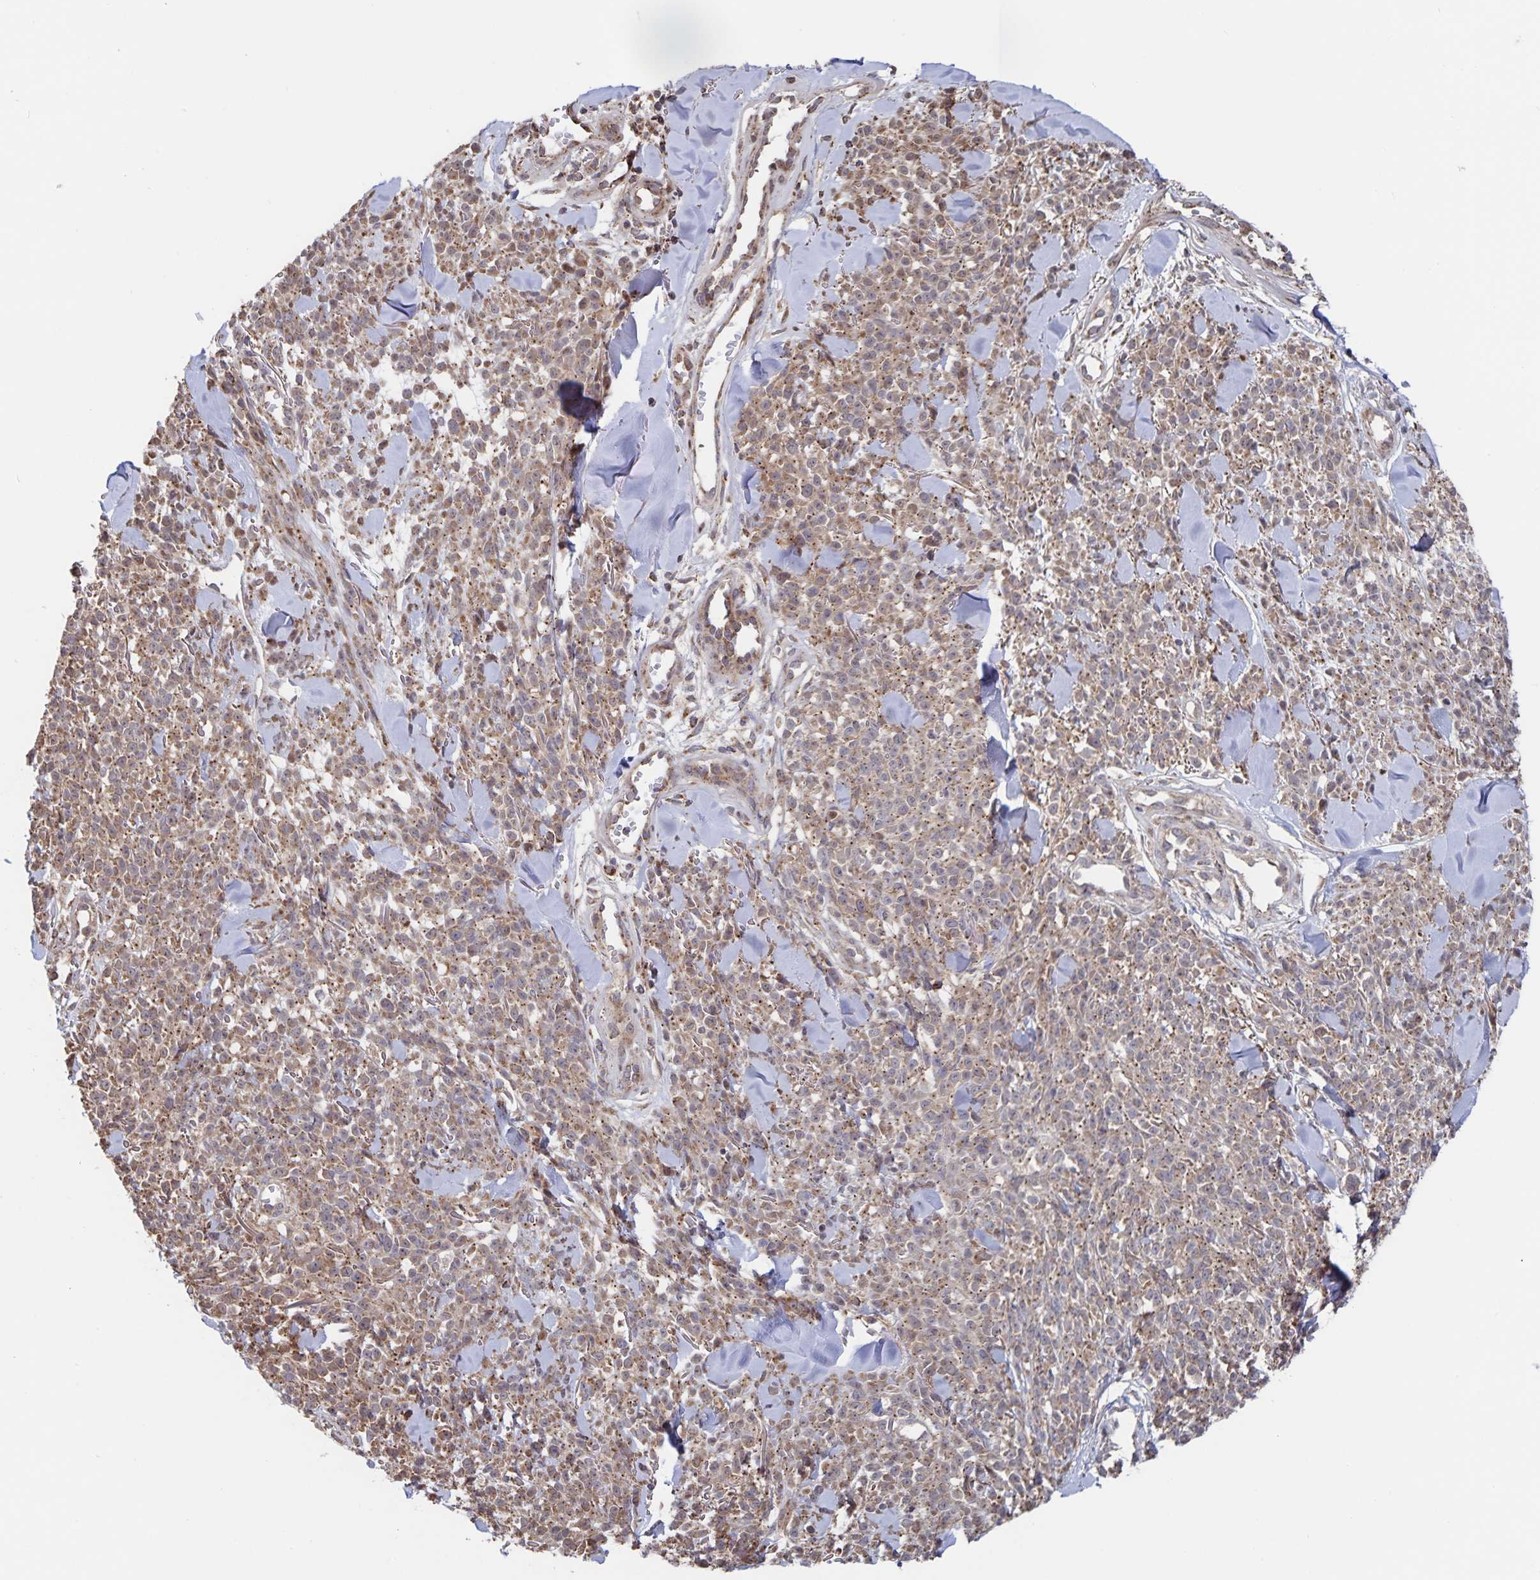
{"staining": {"intensity": "moderate", "quantity": ">75%", "location": "cytoplasmic/membranous"}, "tissue": "melanoma", "cell_type": "Tumor cells", "image_type": "cancer", "snomed": [{"axis": "morphology", "description": "Malignant melanoma, NOS"}, {"axis": "topography", "description": "Skin"}, {"axis": "topography", "description": "Skin of trunk"}], "caption": "This is a photomicrograph of immunohistochemistry (IHC) staining of malignant melanoma, which shows moderate positivity in the cytoplasmic/membranous of tumor cells.", "gene": "ACACA", "patient": {"sex": "male", "age": 74}}